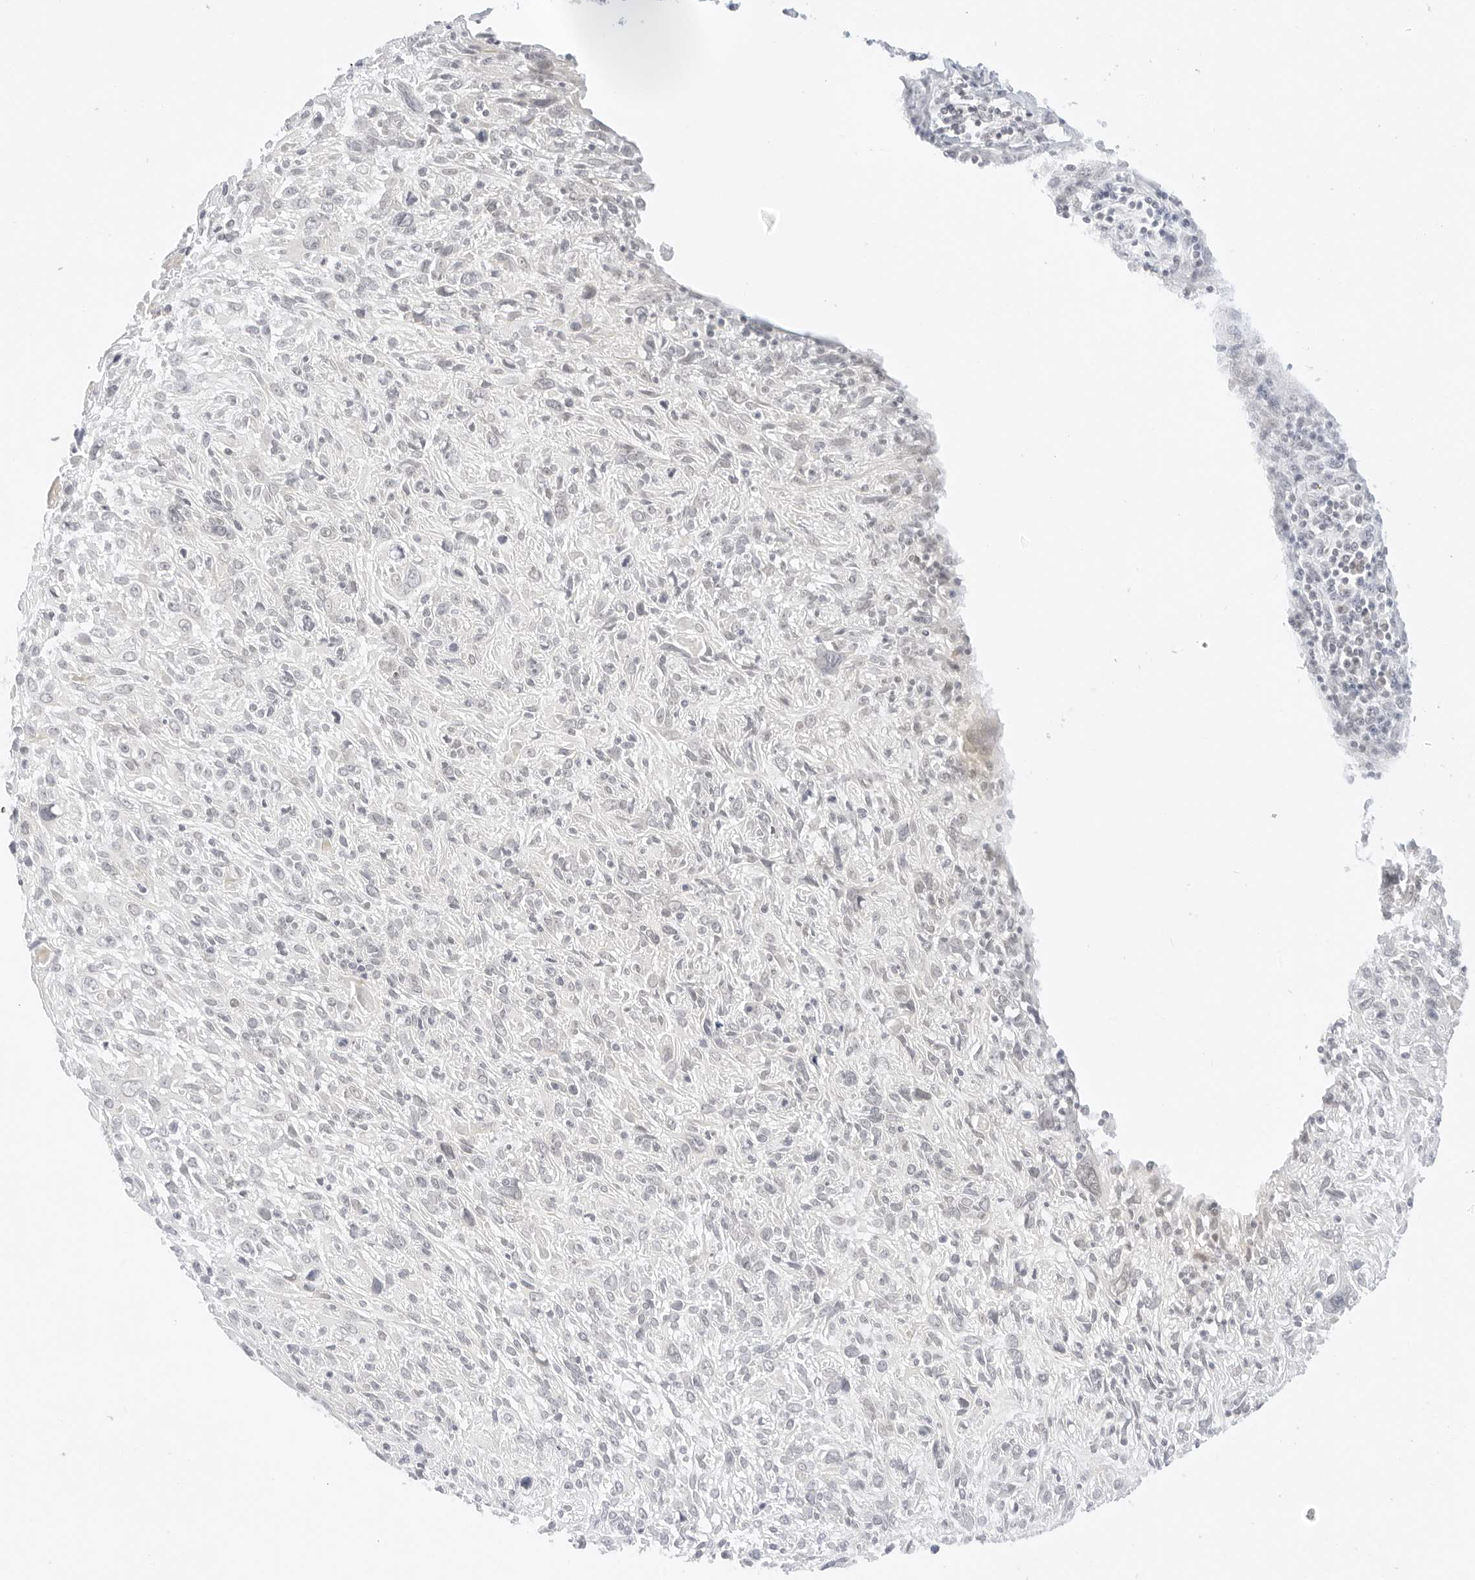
{"staining": {"intensity": "negative", "quantity": "none", "location": "none"}, "tissue": "cervical cancer", "cell_type": "Tumor cells", "image_type": "cancer", "snomed": [{"axis": "morphology", "description": "Squamous cell carcinoma, NOS"}, {"axis": "topography", "description": "Cervix"}], "caption": "Tumor cells are negative for brown protein staining in cervical cancer (squamous cell carcinoma).", "gene": "POLR3C", "patient": {"sex": "female", "age": 51}}